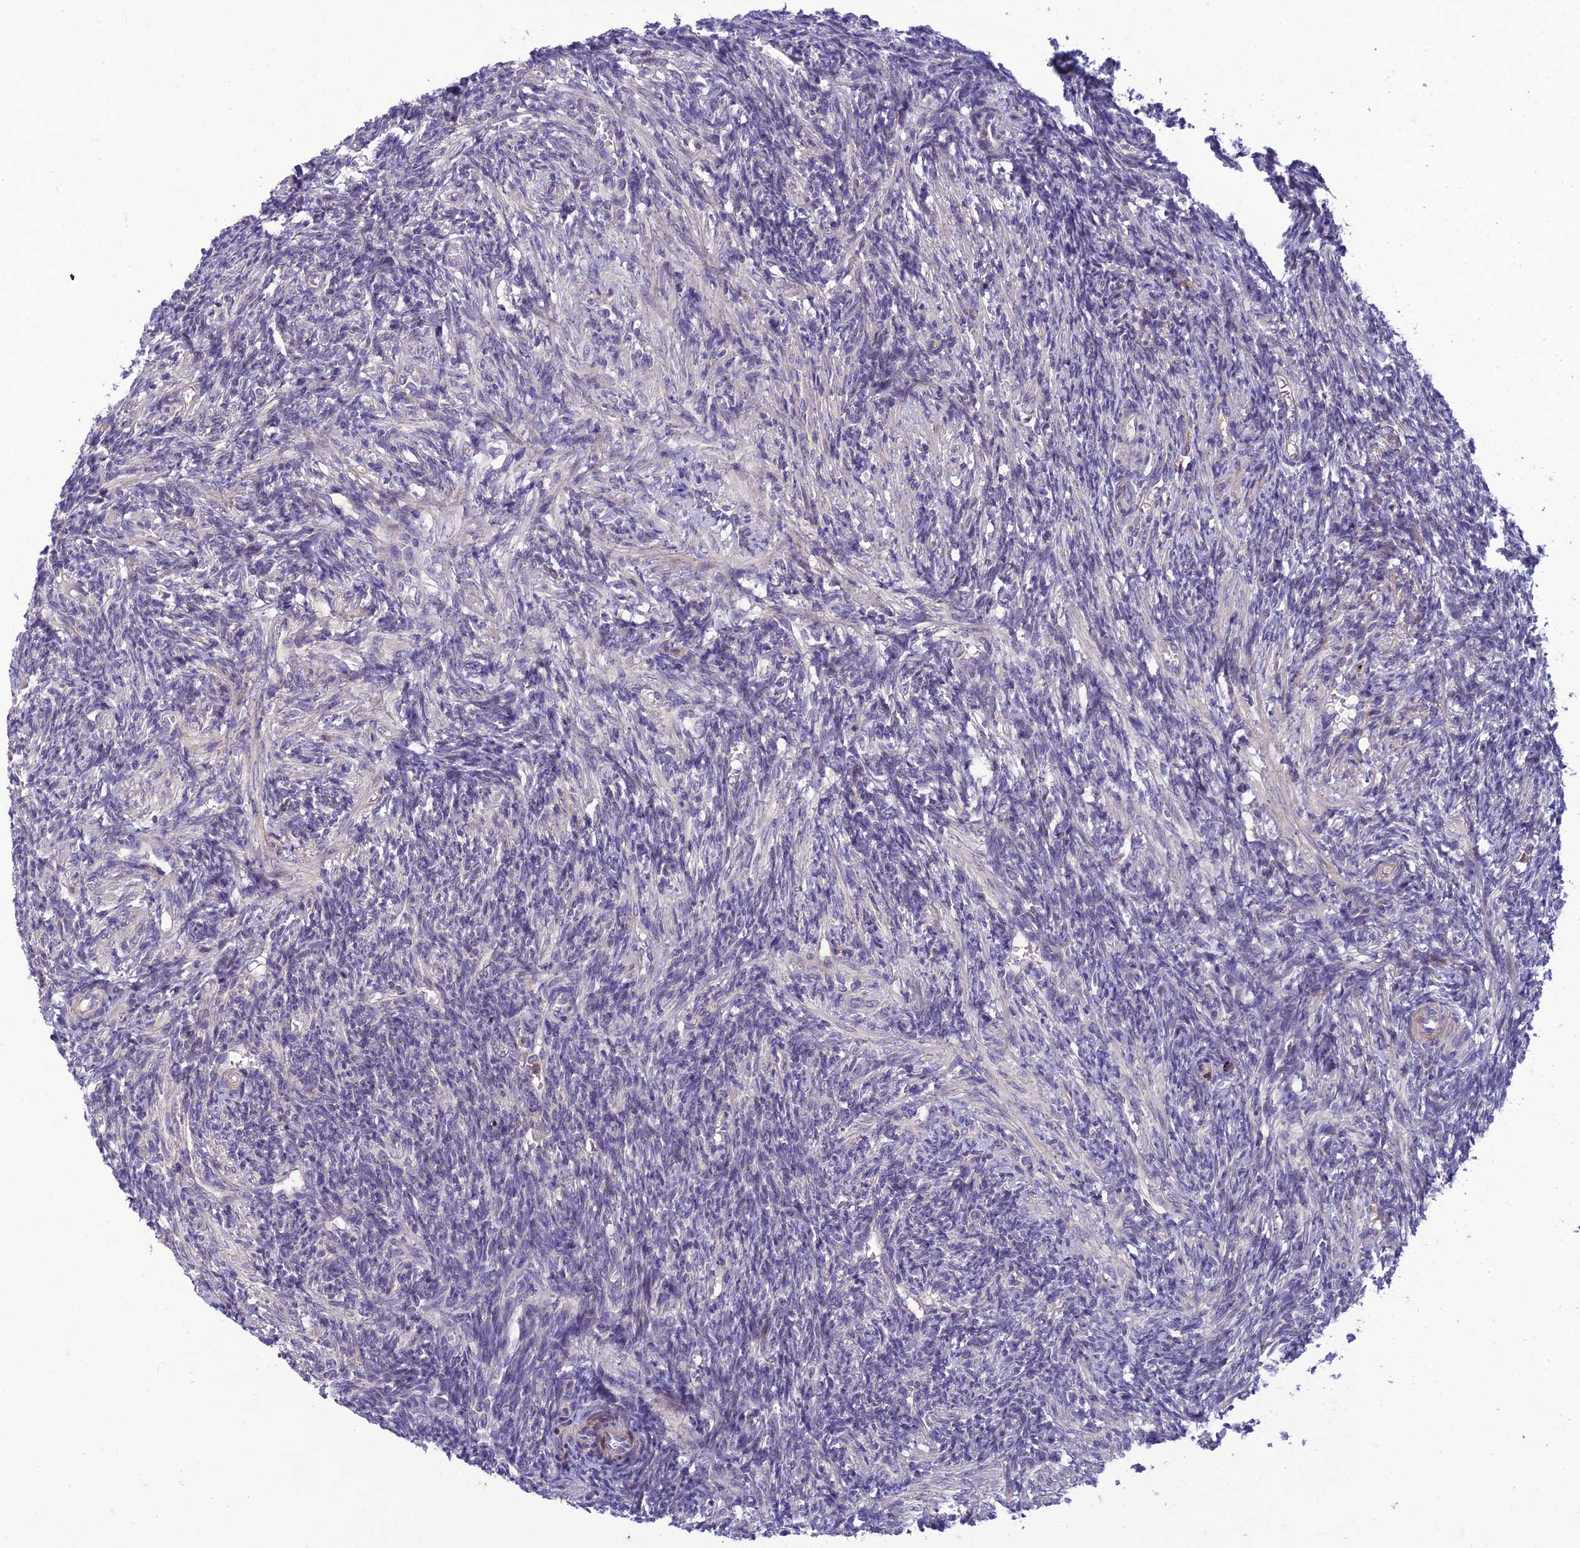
{"staining": {"intensity": "negative", "quantity": "none", "location": "none"}, "tissue": "ovary", "cell_type": "Ovarian stroma cells", "image_type": "normal", "snomed": [{"axis": "morphology", "description": "Normal tissue, NOS"}, {"axis": "topography", "description": "Ovary"}], "caption": "Immunohistochemistry (IHC) of benign human ovary exhibits no expression in ovarian stroma cells.", "gene": "IRAK3", "patient": {"sex": "female", "age": 27}}